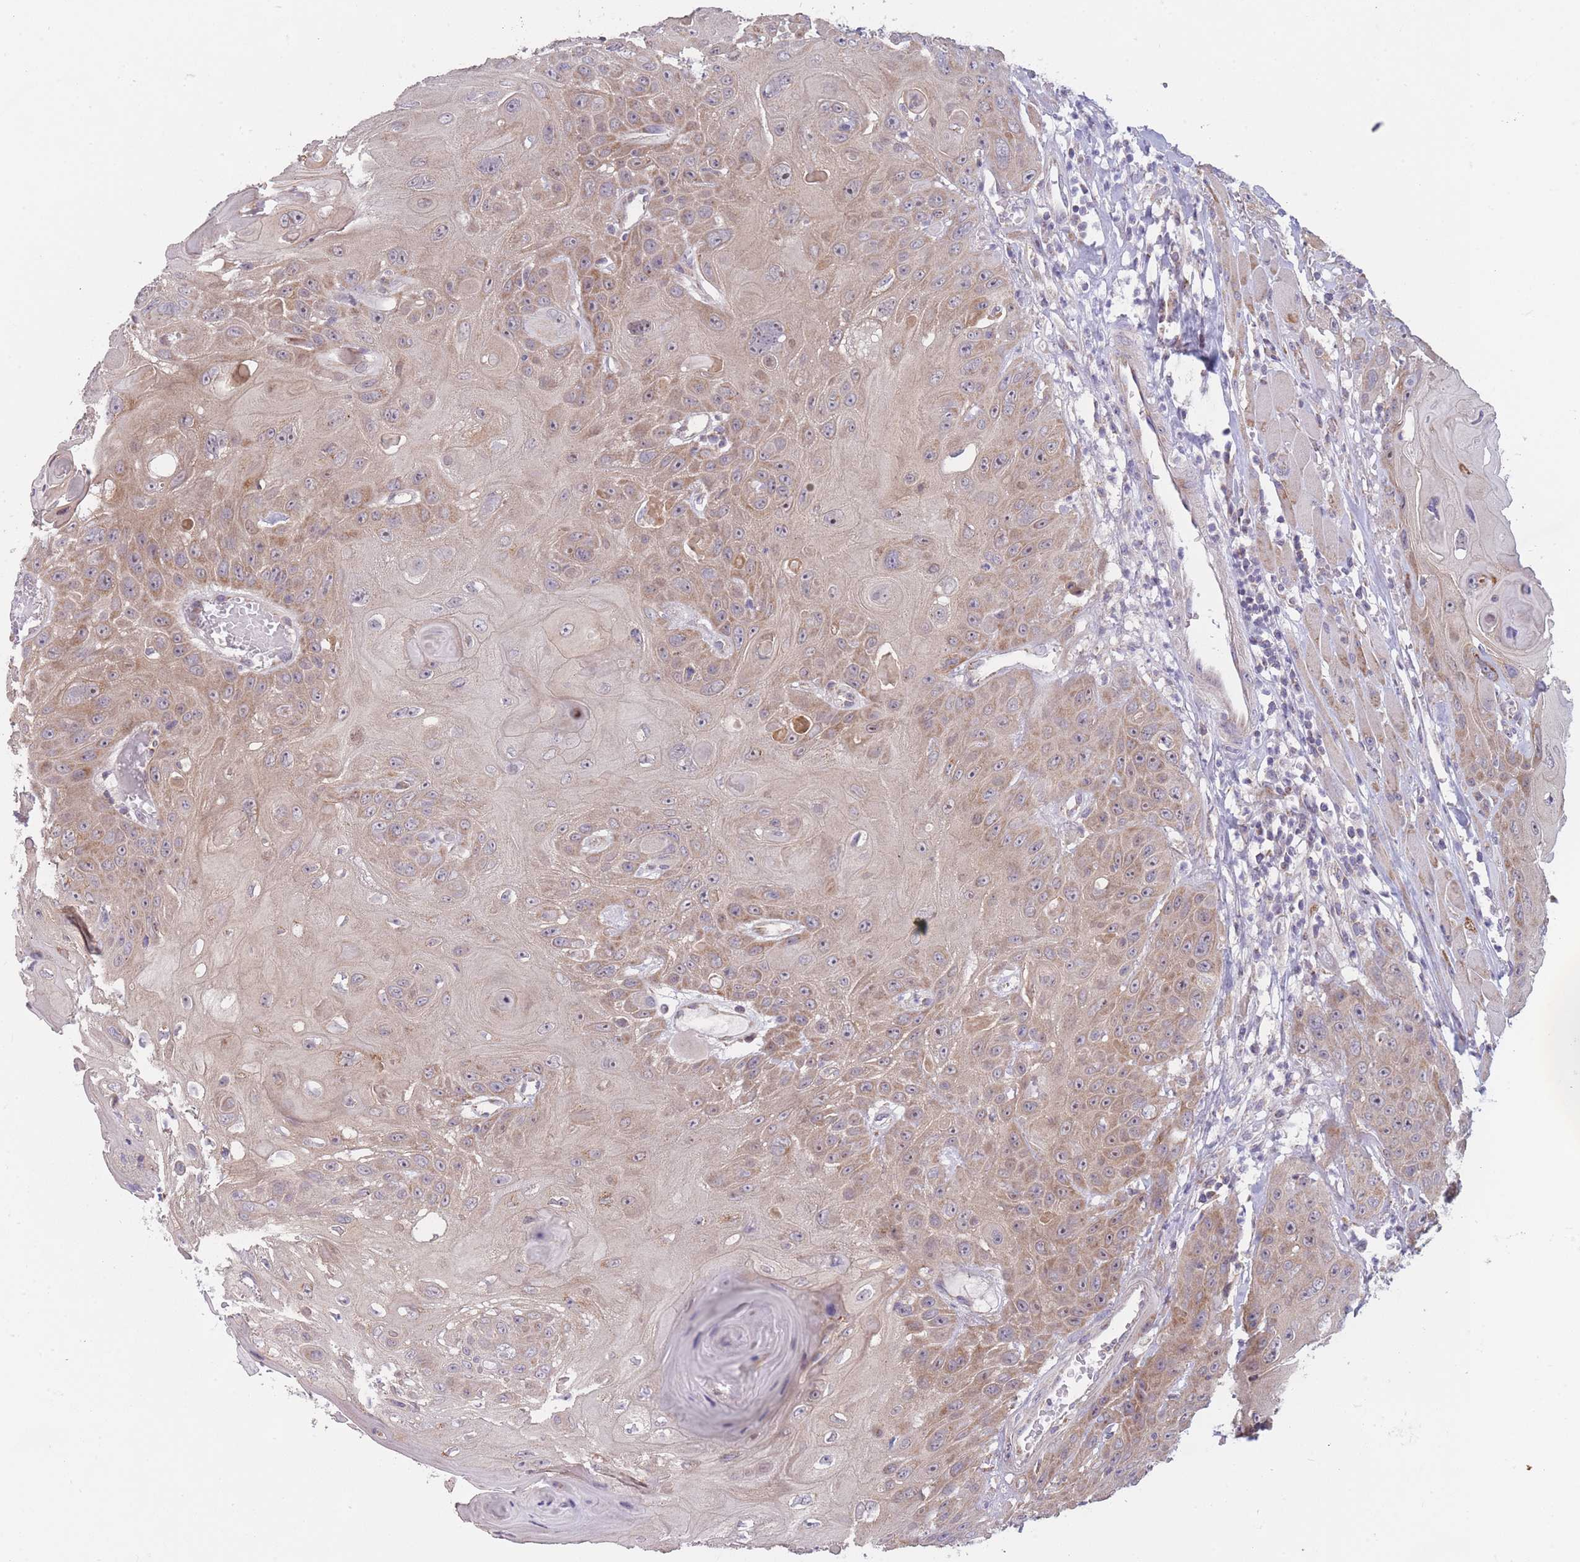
{"staining": {"intensity": "moderate", "quantity": ">75%", "location": "cytoplasmic/membranous"}, "tissue": "head and neck cancer", "cell_type": "Tumor cells", "image_type": "cancer", "snomed": [{"axis": "morphology", "description": "Squamous cell carcinoma, NOS"}, {"axis": "topography", "description": "Head-Neck"}], "caption": "Moderate cytoplasmic/membranous expression for a protein is seen in approximately >75% of tumor cells of squamous cell carcinoma (head and neck) using IHC.", "gene": "MRPS18C", "patient": {"sex": "female", "age": 59}}